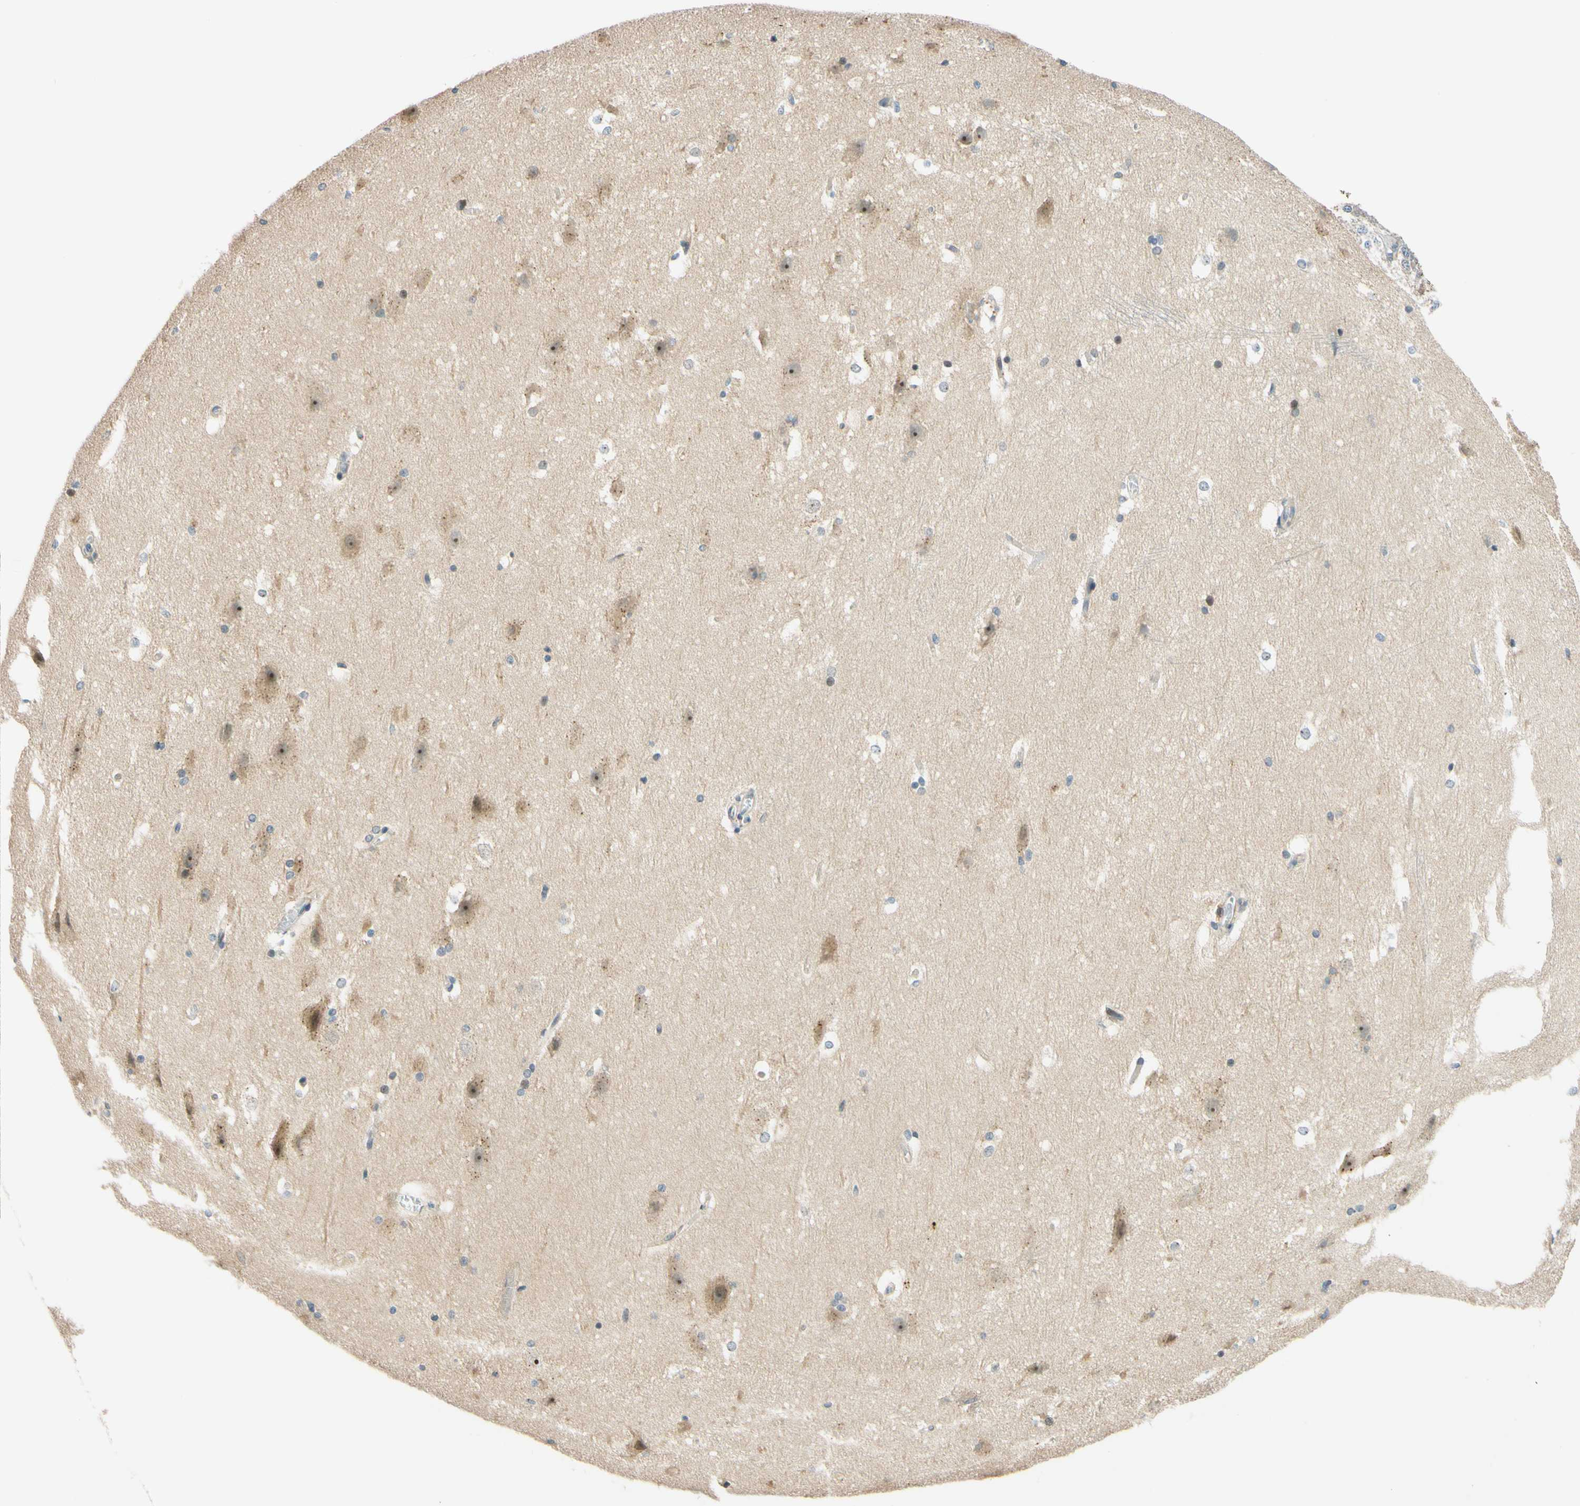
{"staining": {"intensity": "weak", "quantity": "<25%", "location": "cytoplasmic/membranous"}, "tissue": "hippocampus", "cell_type": "Glial cells", "image_type": "normal", "snomed": [{"axis": "morphology", "description": "Normal tissue, NOS"}, {"axis": "topography", "description": "Hippocampus"}], "caption": "Immunohistochemistry (IHC) photomicrograph of benign hippocampus stained for a protein (brown), which displays no positivity in glial cells. The staining is performed using DAB (3,3'-diaminobenzidine) brown chromogen with nuclei counter-stained in using hematoxylin.", "gene": "C2CD2L", "patient": {"sex": "female", "age": 19}}